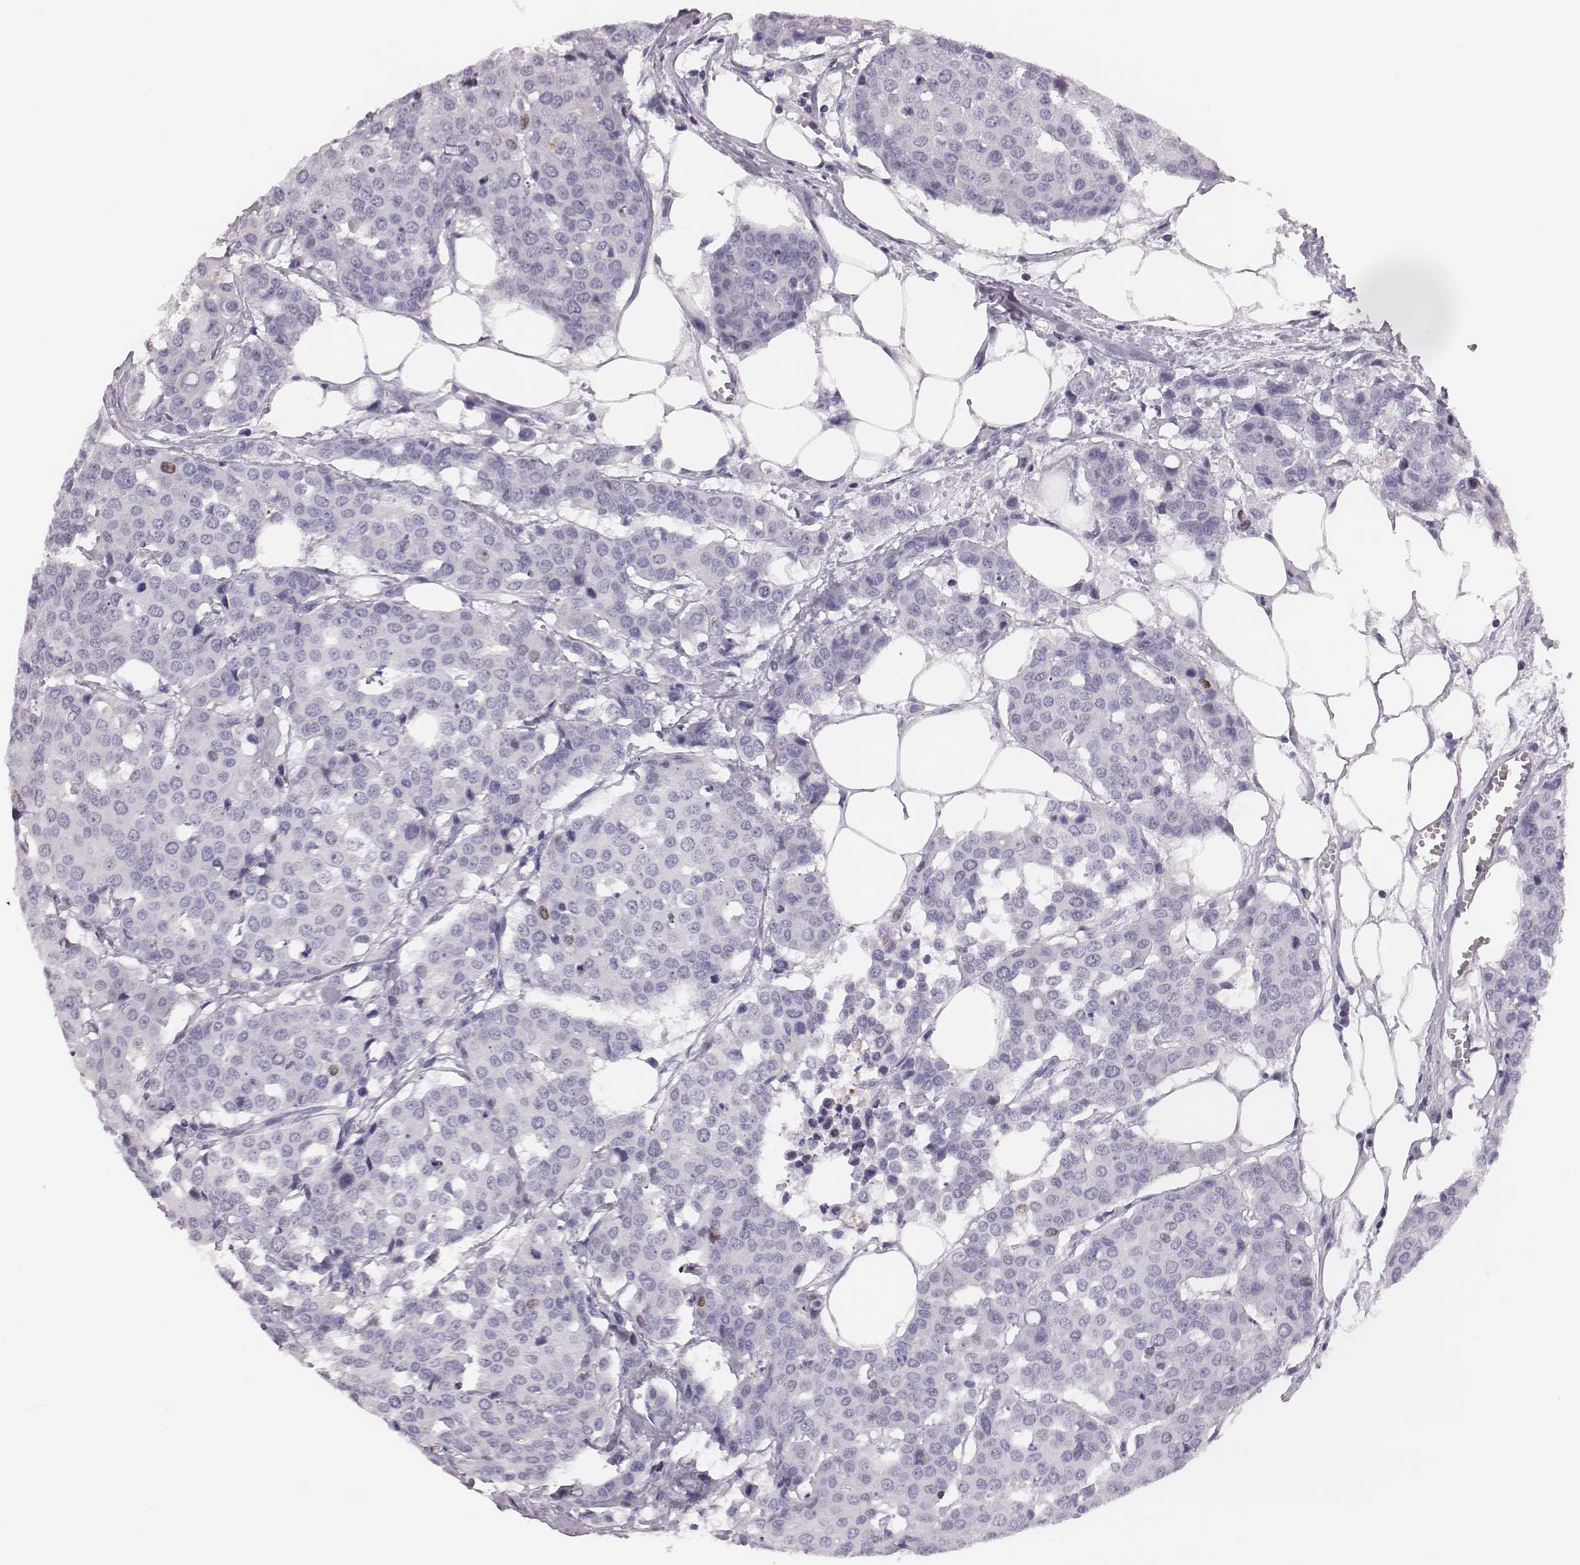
{"staining": {"intensity": "negative", "quantity": "none", "location": "none"}, "tissue": "carcinoid", "cell_type": "Tumor cells", "image_type": "cancer", "snomed": [{"axis": "morphology", "description": "Carcinoid, malignant, NOS"}, {"axis": "topography", "description": "Colon"}], "caption": "IHC of carcinoid shows no staining in tumor cells.", "gene": "H1-6", "patient": {"sex": "male", "age": 81}}